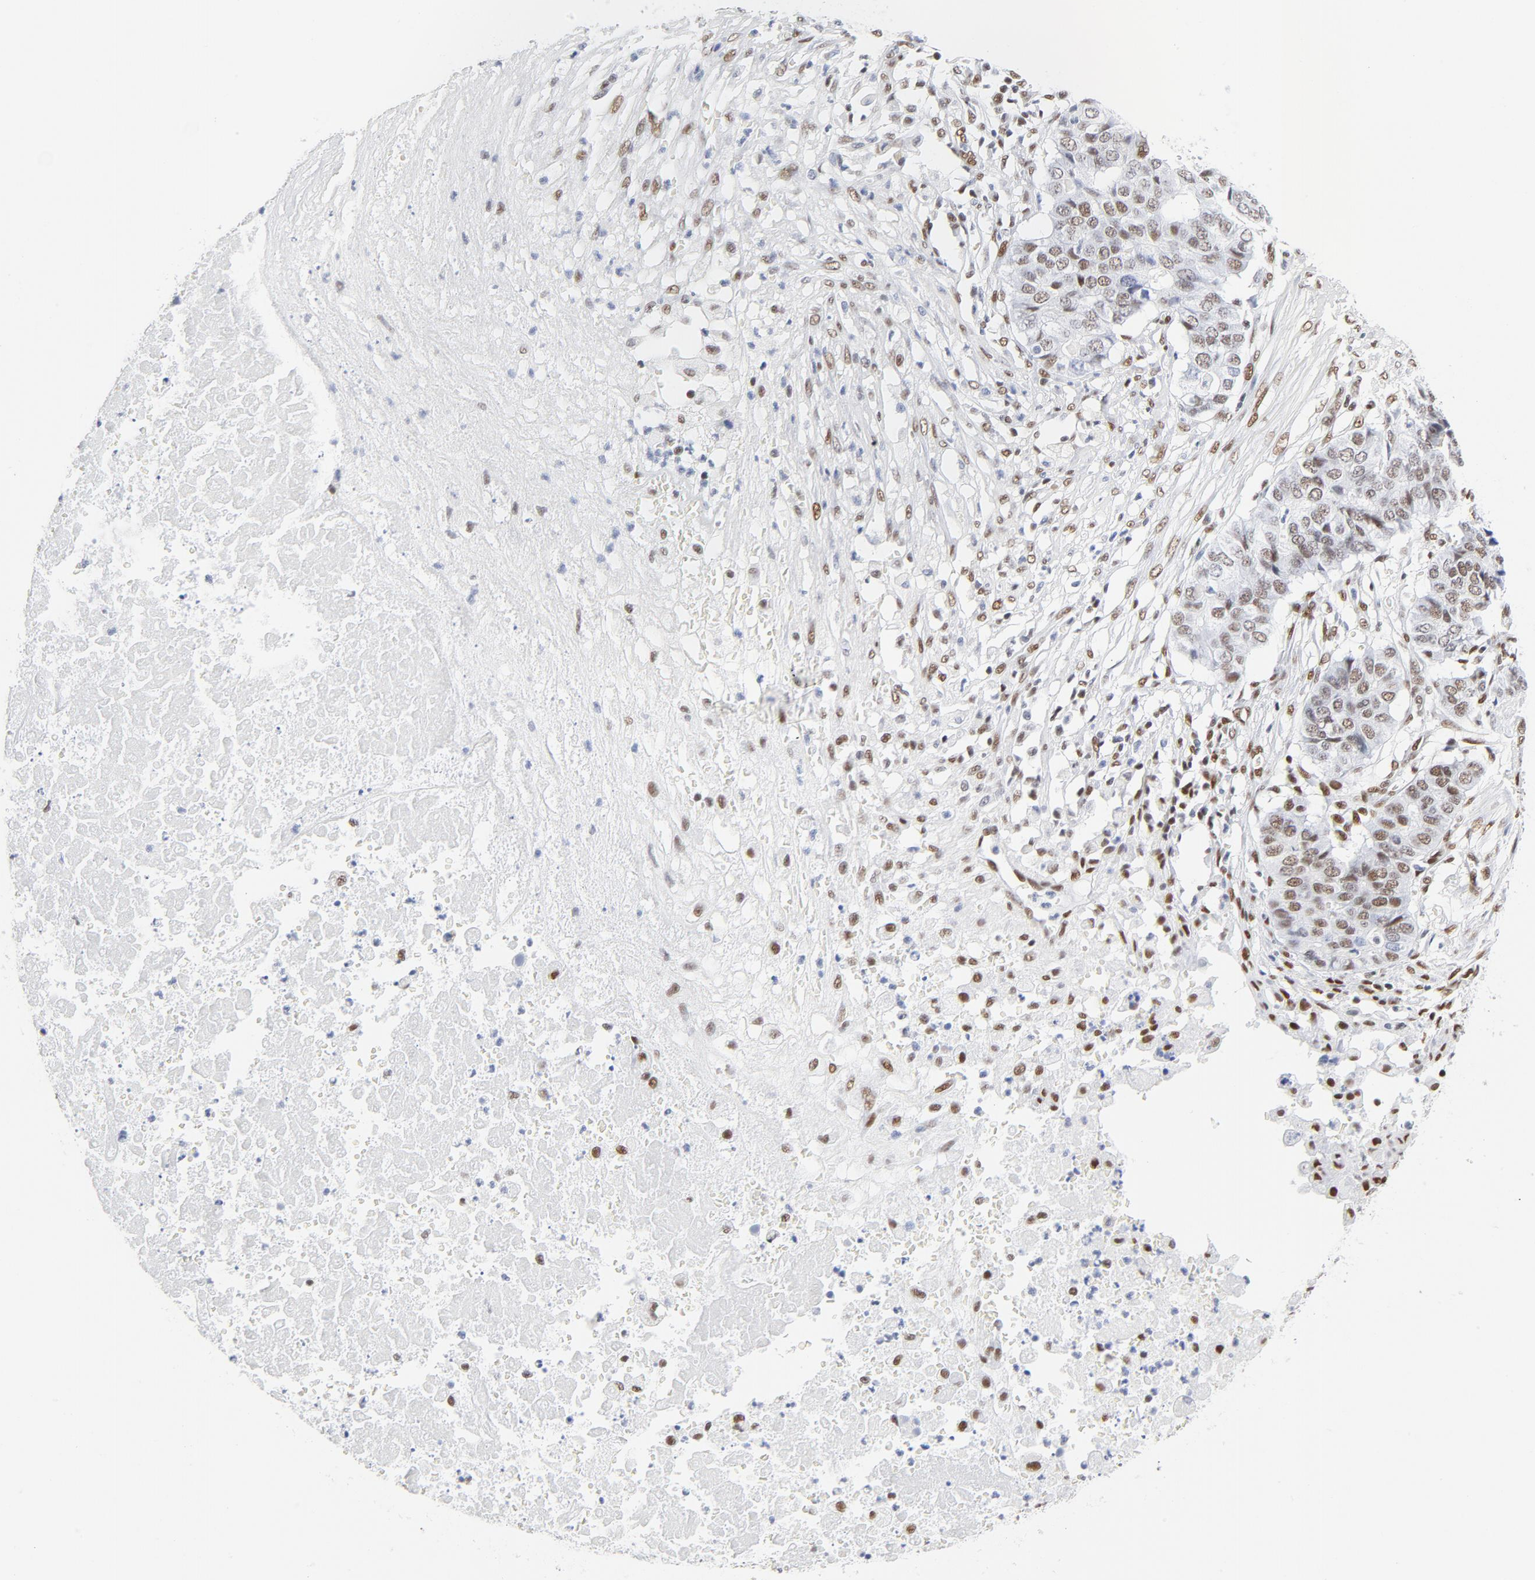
{"staining": {"intensity": "weak", "quantity": "25%-75%", "location": "nuclear"}, "tissue": "pancreatic cancer", "cell_type": "Tumor cells", "image_type": "cancer", "snomed": [{"axis": "morphology", "description": "Adenocarcinoma, NOS"}, {"axis": "topography", "description": "Pancreas"}], "caption": "About 25%-75% of tumor cells in pancreatic cancer show weak nuclear protein positivity as visualized by brown immunohistochemical staining.", "gene": "ATF2", "patient": {"sex": "male", "age": 50}}